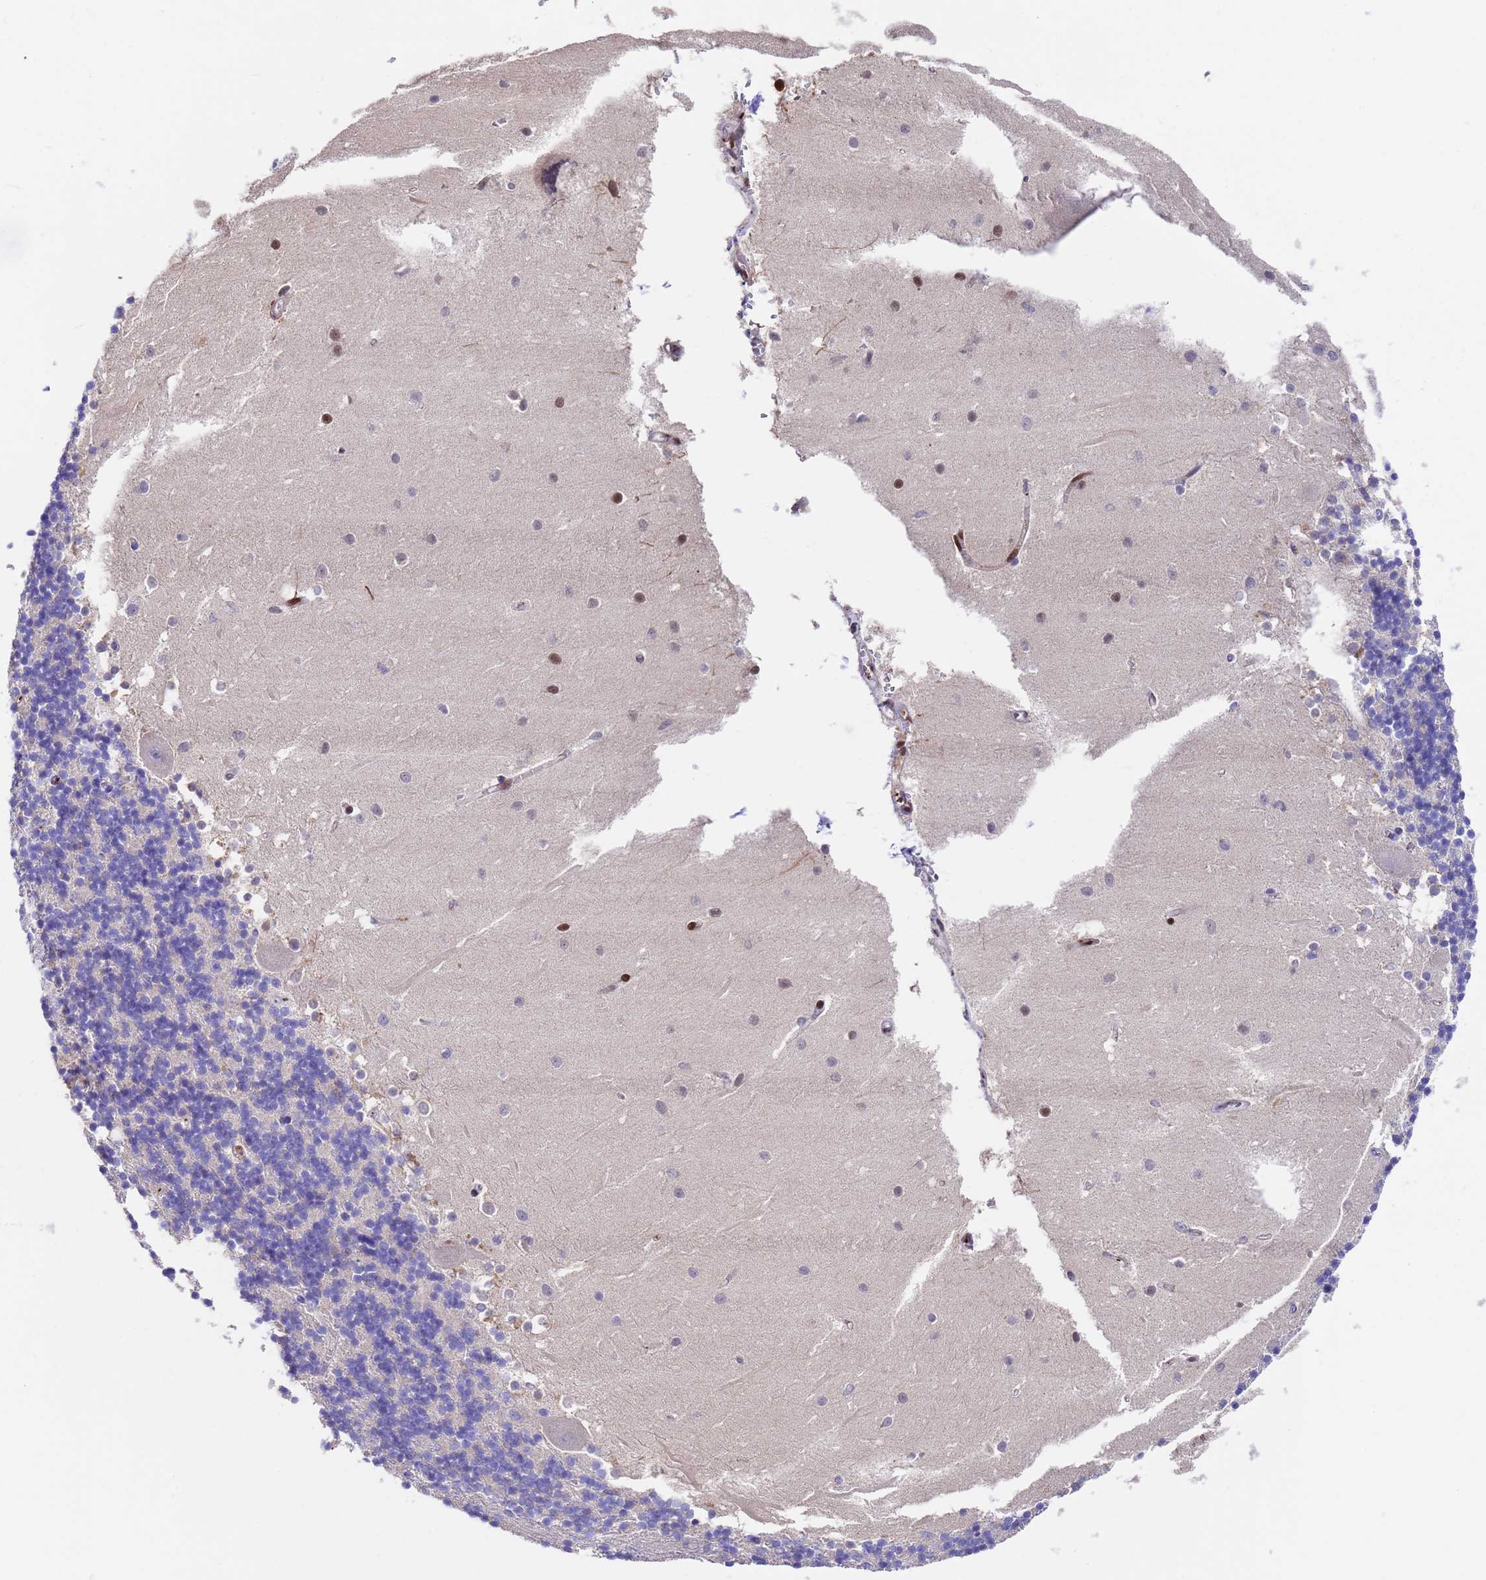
{"staining": {"intensity": "negative", "quantity": "none", "location": "none"}, "tissue": "cerebellum", "cell_type": "Cells in granular layer", "image_type": "normal", "snomed": [{"axis": "morphology", "description": "Normal tissue, NOS"}, {"axis": "topography", "description": "Cerebellum"}], "caption": "Cells in granular layer show no significant protein expression in normal cerebellum. (DAB (3,3'-diaminobenzidine) immunohistochemistry with hematoxylin counter stain).", "gene": "ELP6", "patient": {"sex": "male", "age": 54}}